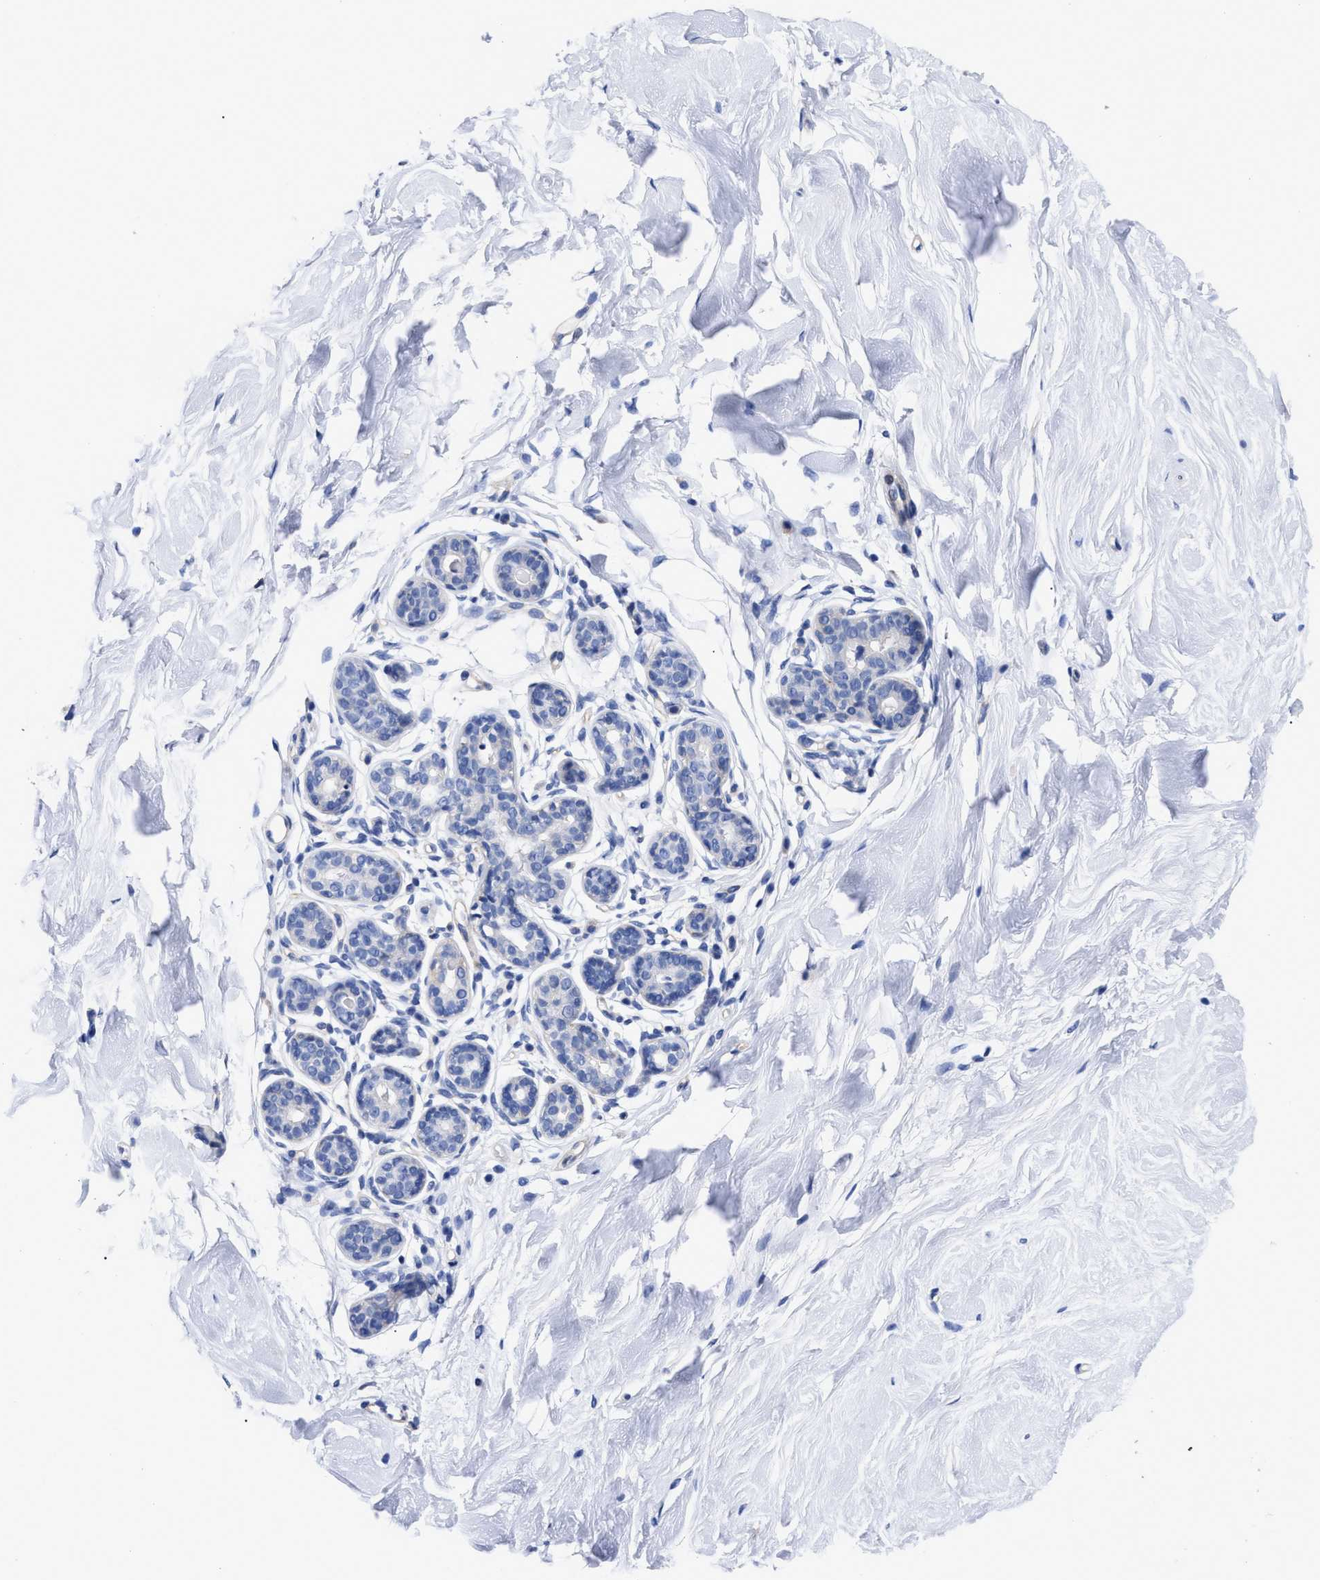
{"staining": {"intensity": "negative", "quantity": "none", "location": "none"}, "tissue": "breast", "cell_type": "Adipocytes", "image_type": "normal", "snomed": [{"axis": "morphology", "description": "Normal tissue, NOS"}, {"axis": "topography", "description": "Breast"}], "caption": "This is an immunohistochemistry photomicrograph of unremarkable breast. There is no expression in adipocytes.", "gene": "IRAG2", "patient": {"sex": "female", "age": 22}}